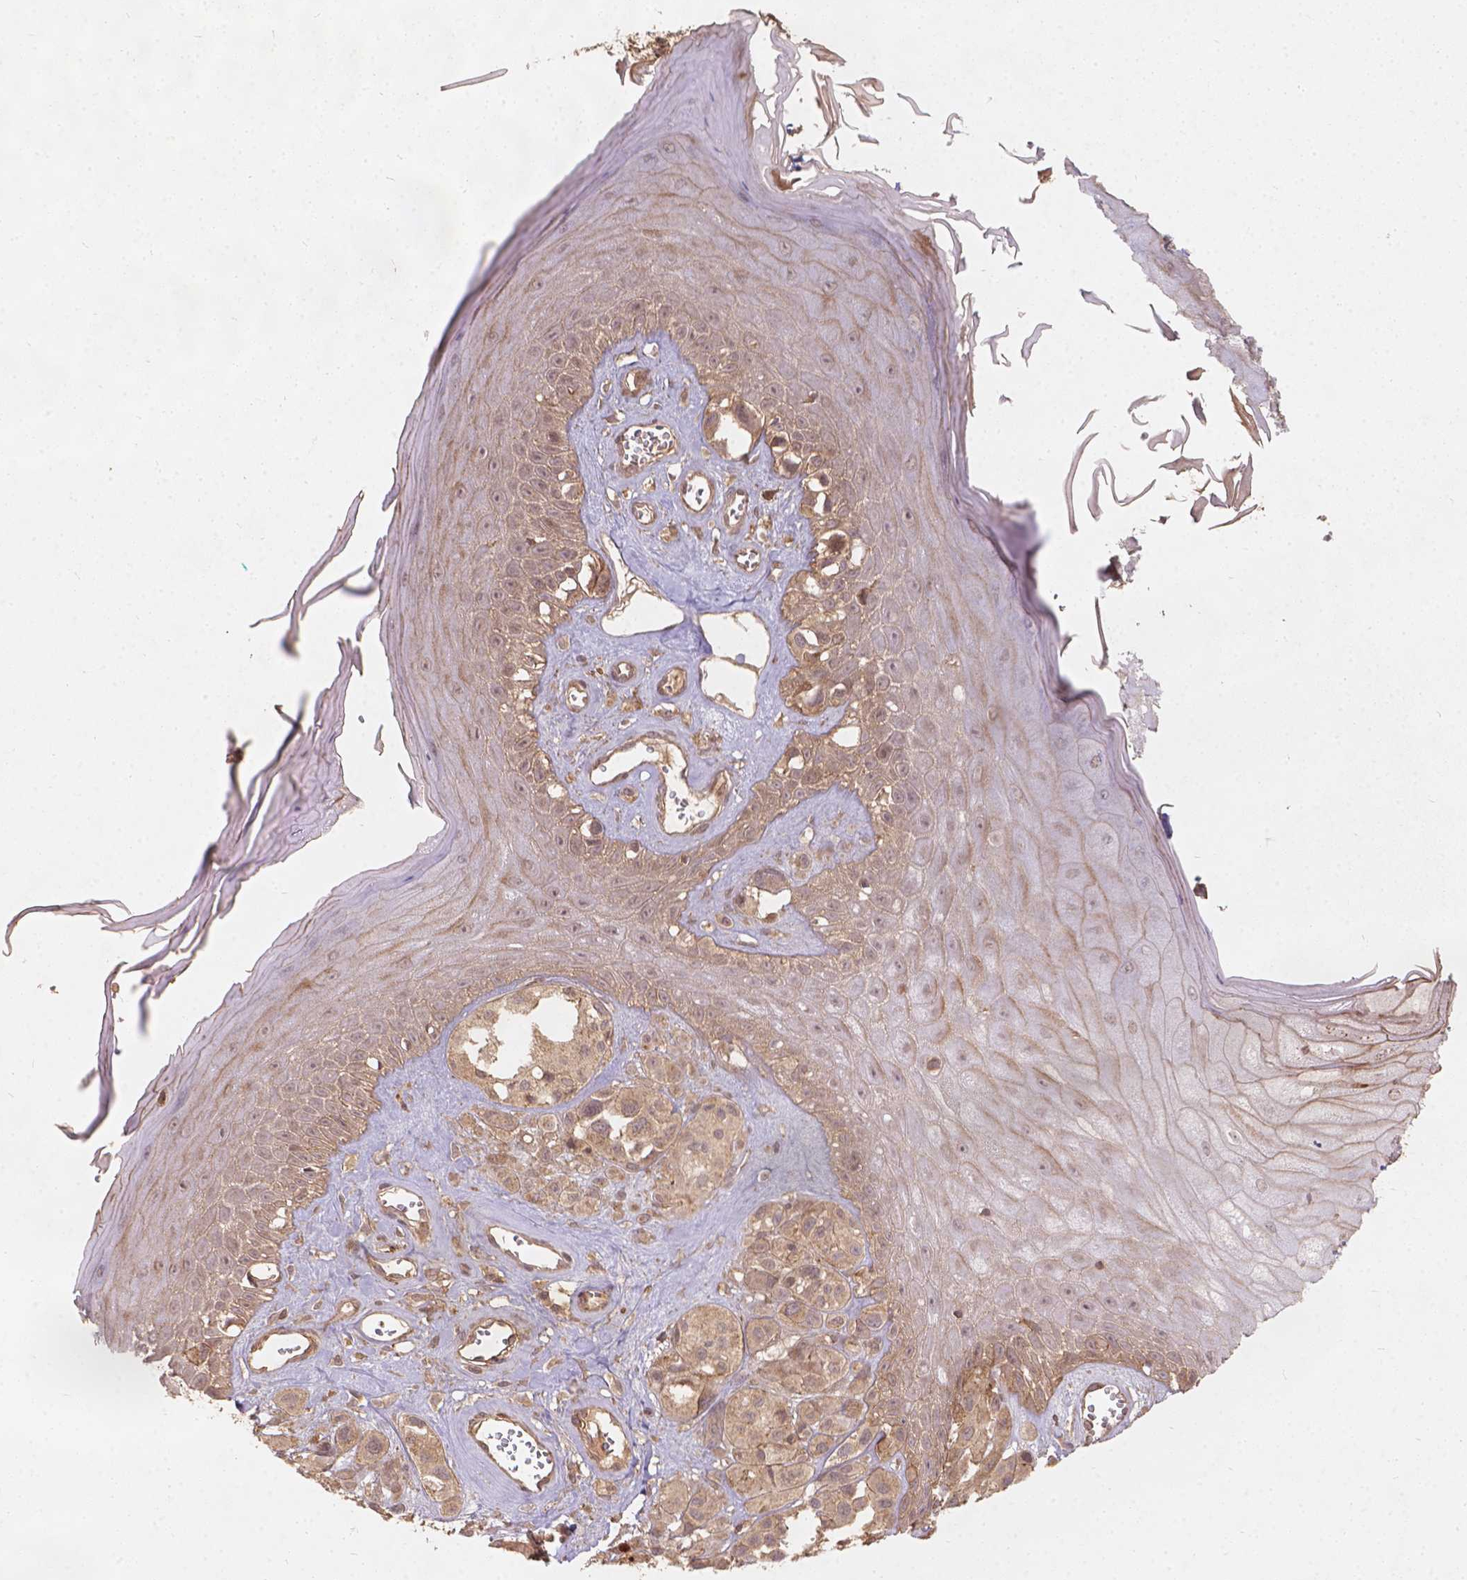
{"staining": {"intensity": "weak", "quantity": ">75%", "location": "cytoplasmic/membranous"}, "tissue": "melanoma", "cell_type": "Tumor cells", "image_type": "cancer", "snomed": [{"axis": "morphology", "description": "Malignant melanoma, NOS"}, {"axis": "topography", "description": "Skin"}], "caption": "This is an image of immunohistochemistry staining of malignant melanoma, which shows weak expression in the cytoplasmic/membranous of tumor cells.", "gene": "XPR1", "patient": {"sex": "male", "age": 77}}